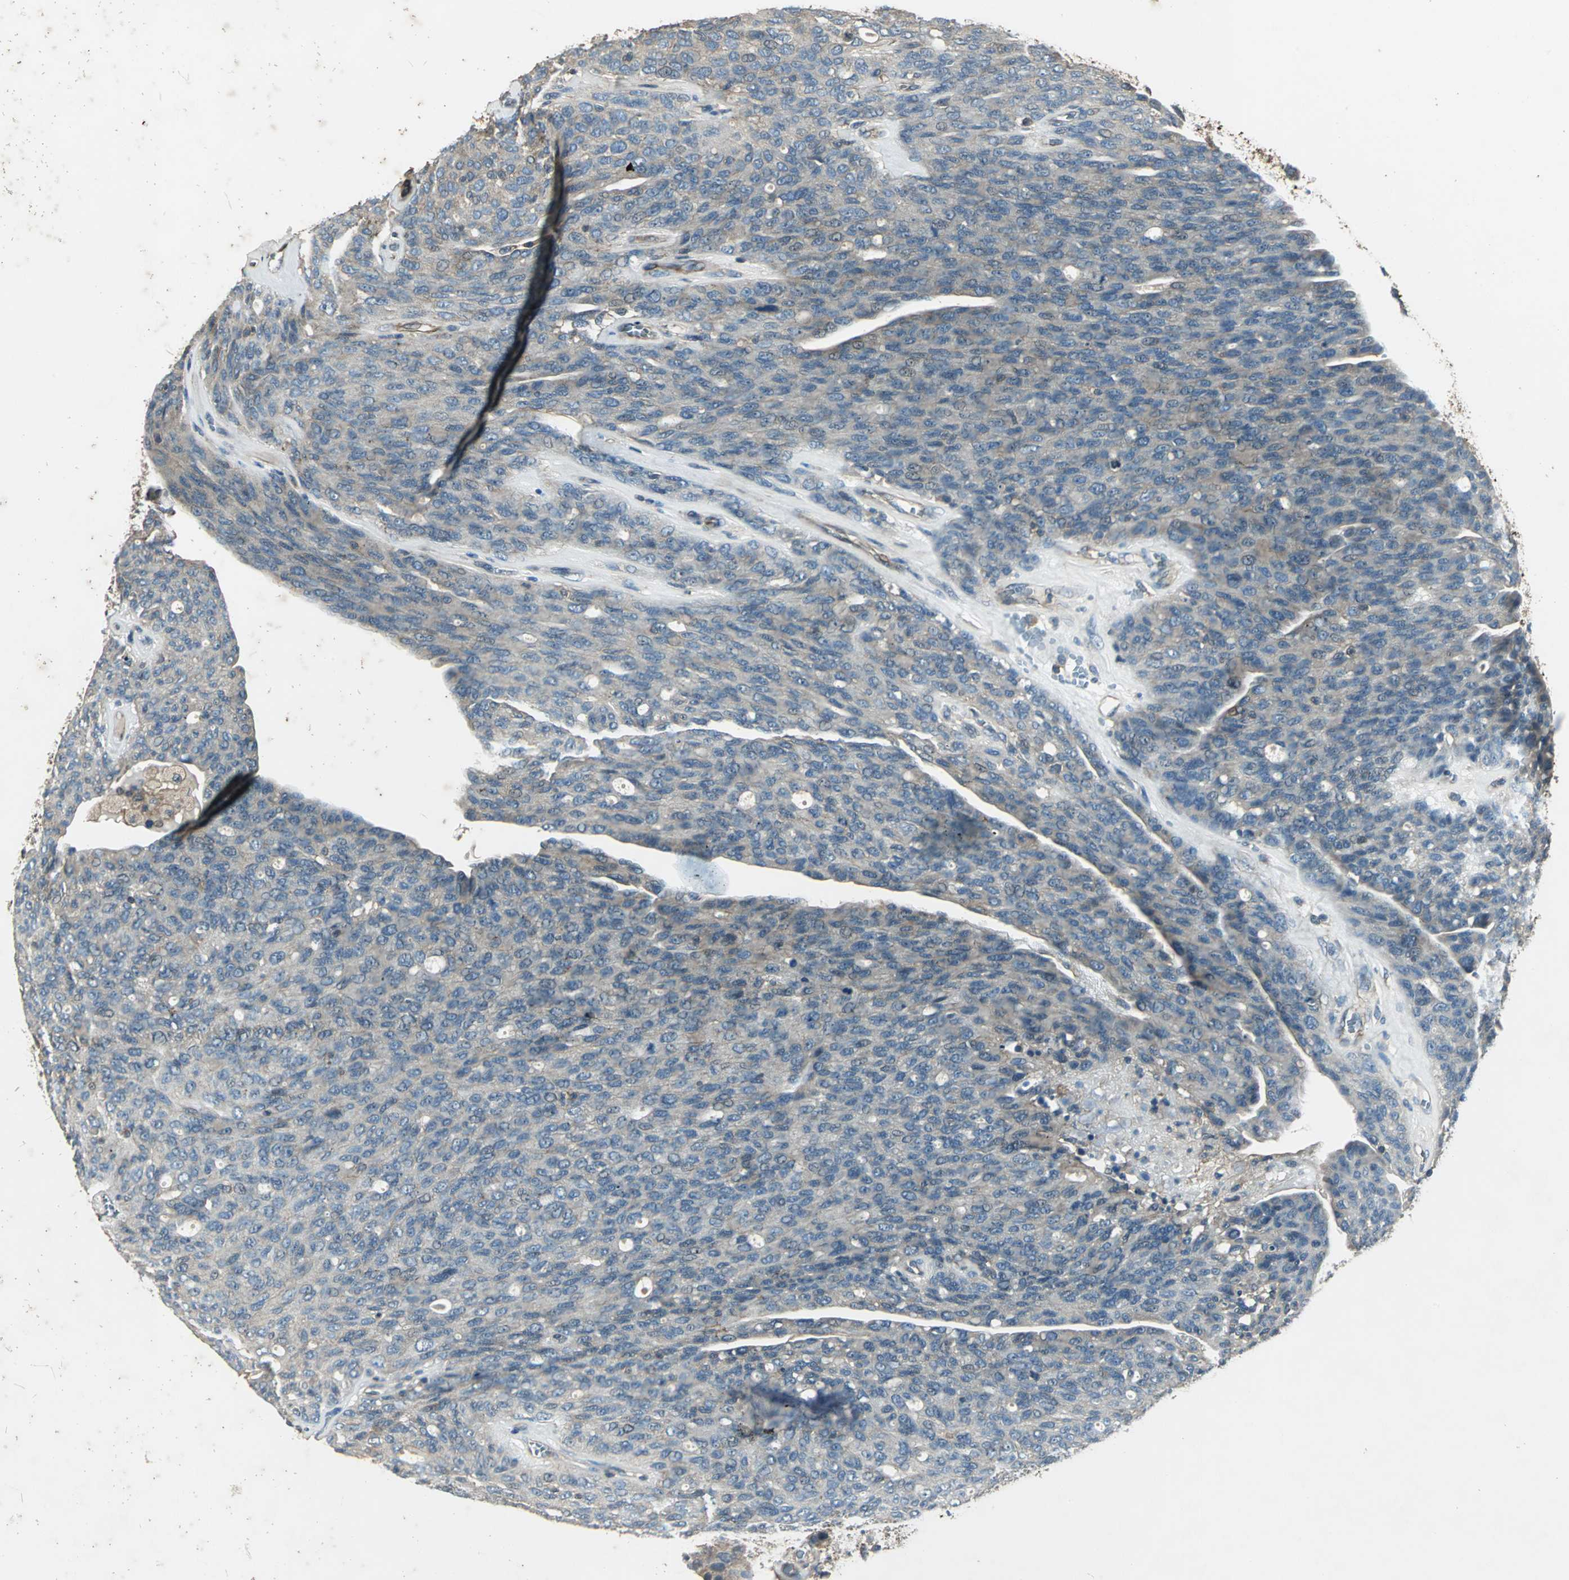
{"staining": {"intensity": "weak", "quantity": "25%-75%", "location": "cytoplasmic/membranous"}, "tissue": "ovarian cancer", "cell_type": "Tumor cells", "image_type": "cancer", "snomed": [{"axis": "morphology", "description": "Carcinoma, endometroid"}, {"axis": "topography", "description": "Ovary"}], "caption": "Protein analysis of ovarian endometroid carcinoma tissue displays weak cytoplasmic/membranous expression in approximately 25%-75% of tumor cells.", "gene": "RAPGEF1", "patient": {"sex": "female", "age": 60}}